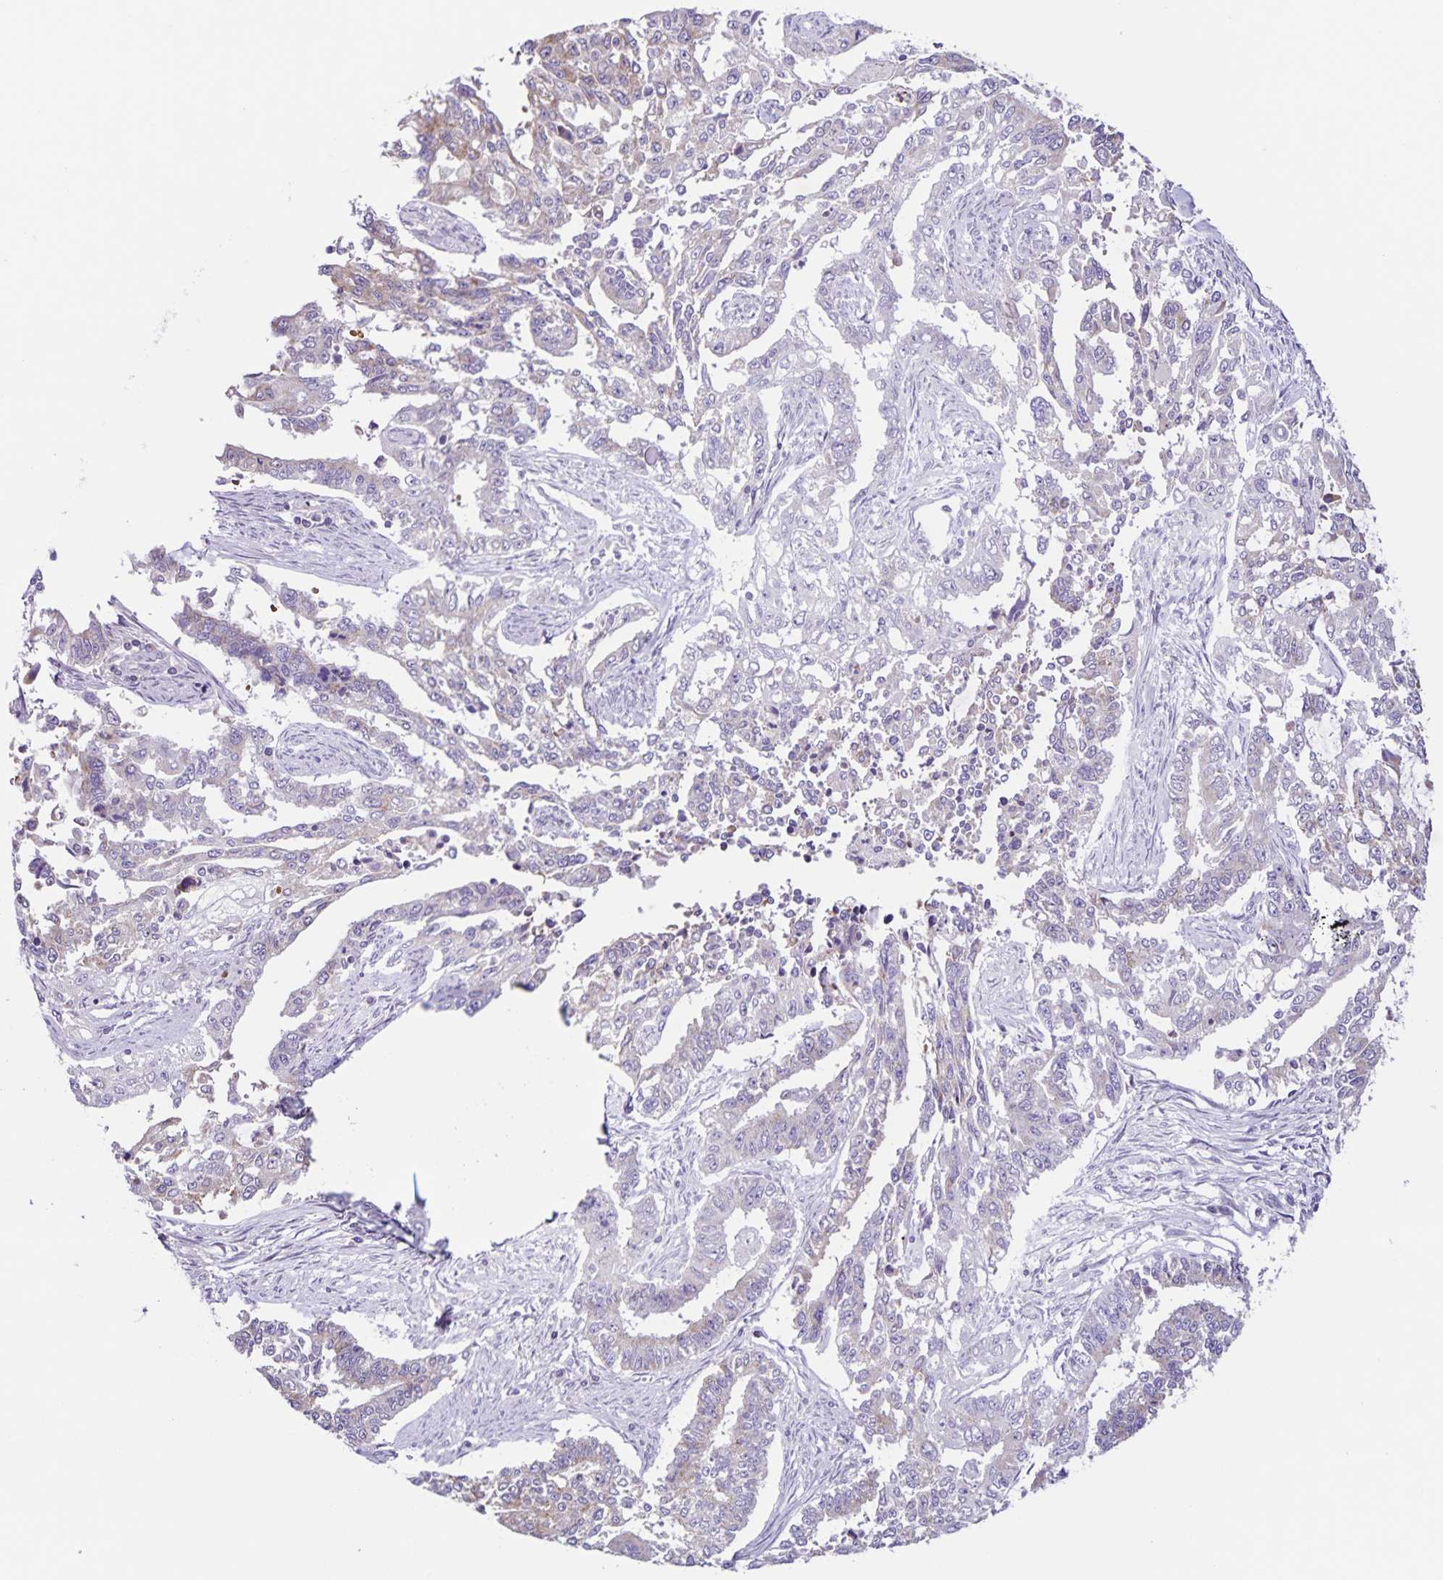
{"staining": {"intensity": "weak", "quantity": "<25%", "location": "cytoplasmic/membranous"}, "tissue": "endometrial cancer", "cell_type": "Tumor cells", "image_type": "cancer", "snomed": [{"axis": "morphology", "description": "Adenocarcinoma, NOS"}, {"axis": "topography", "description": "Uterus"}], "caption": "Tumor cells show no significant staining in adenocarcinoma (endometrial). (Brightfield microscopy of DAB immunohistochemistry (IHC) at high magnification).", "gene": "STPG4", "patient": {"sex": "female", "age": 59}}